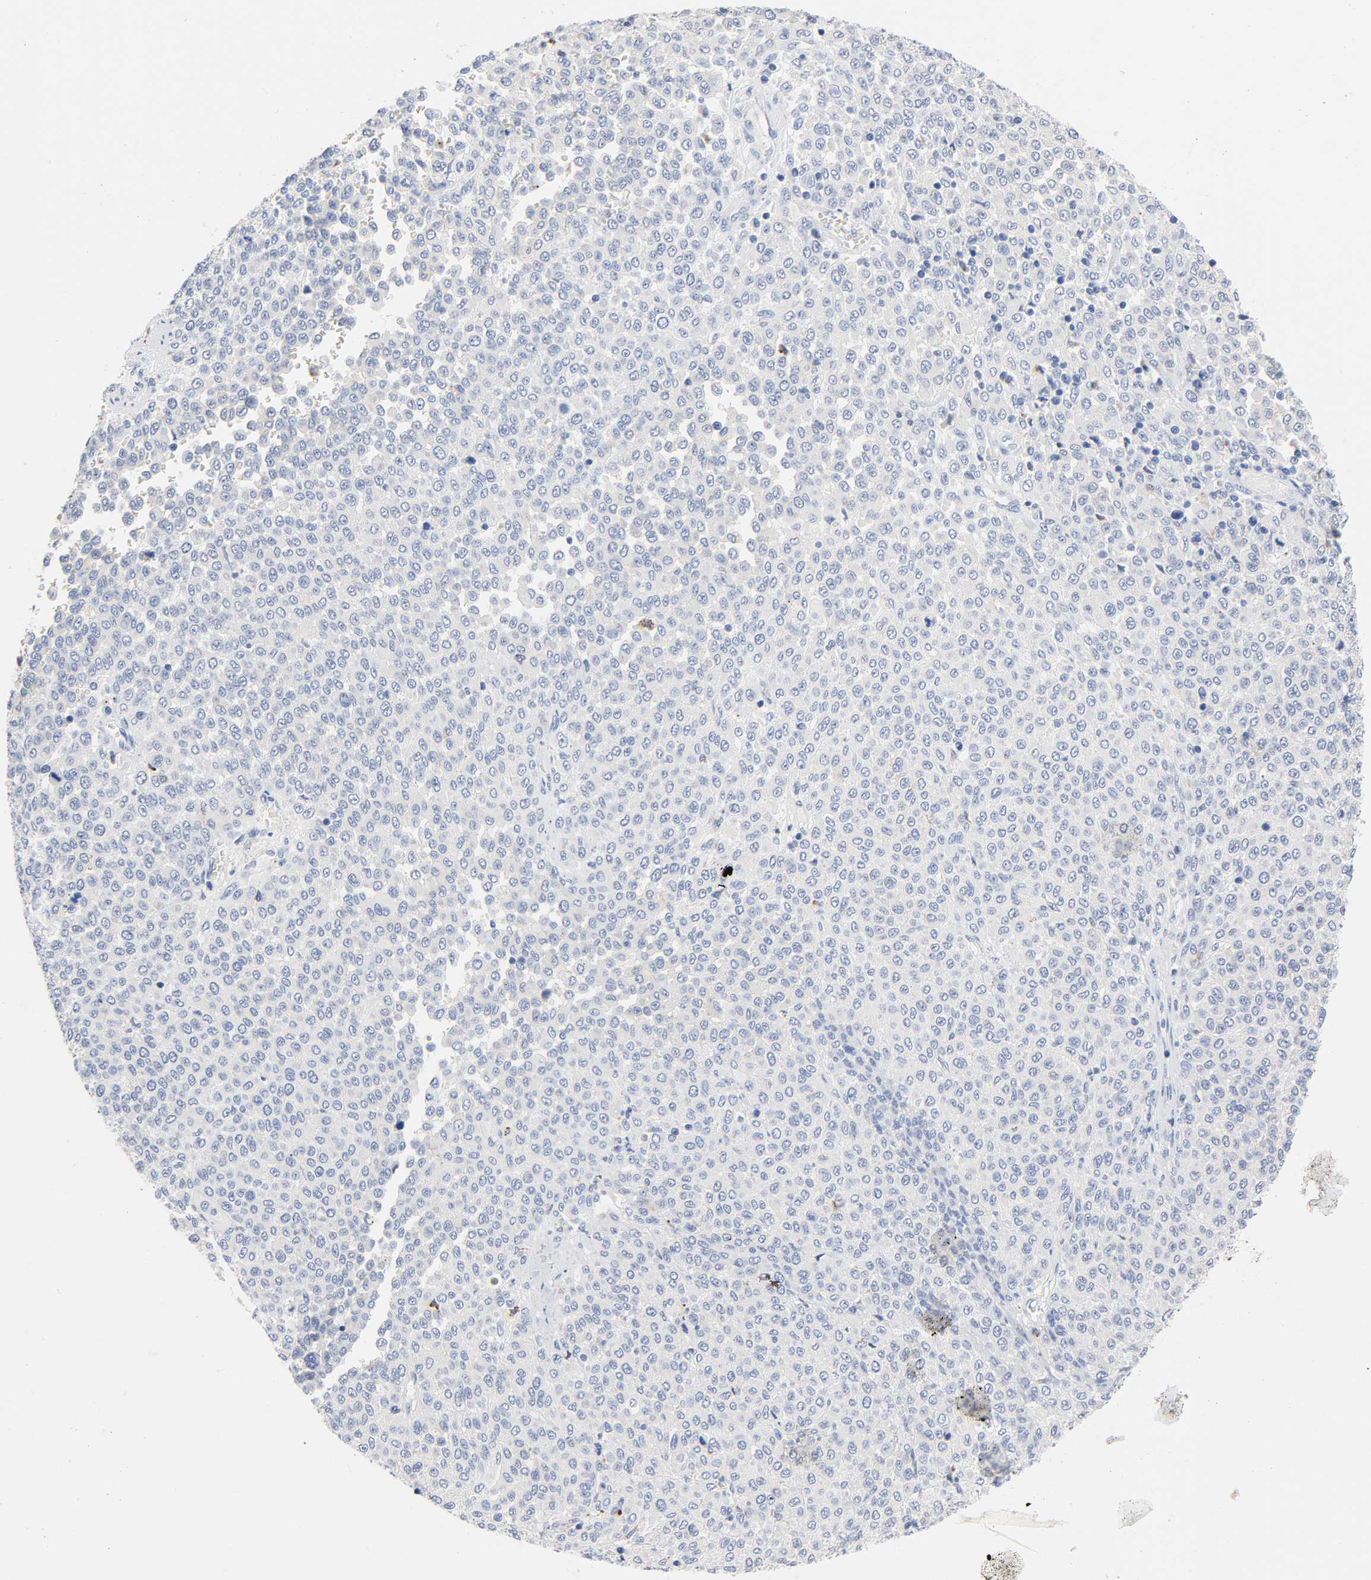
{"staining": {"intensity": "negative", "quantity": "none", "location": "none"}, "tissue": "melanoma", "cell_type": "Tumor cells", "image_type": "cancer", "snomed": [{"axis": "morphology", "description": "Malignant melanoma, Metastatic site"}, {"axis": "topography", "description": "Pancreas"}], "caption": "DAB (3,3'-diaminobenzidine) immunohistochemical staining of human malignant melanoma (metastatic site) displays no significant positivity in tumor cells.", "gene": "PLP1", "patient": {"sex": "female", "age": 30}}